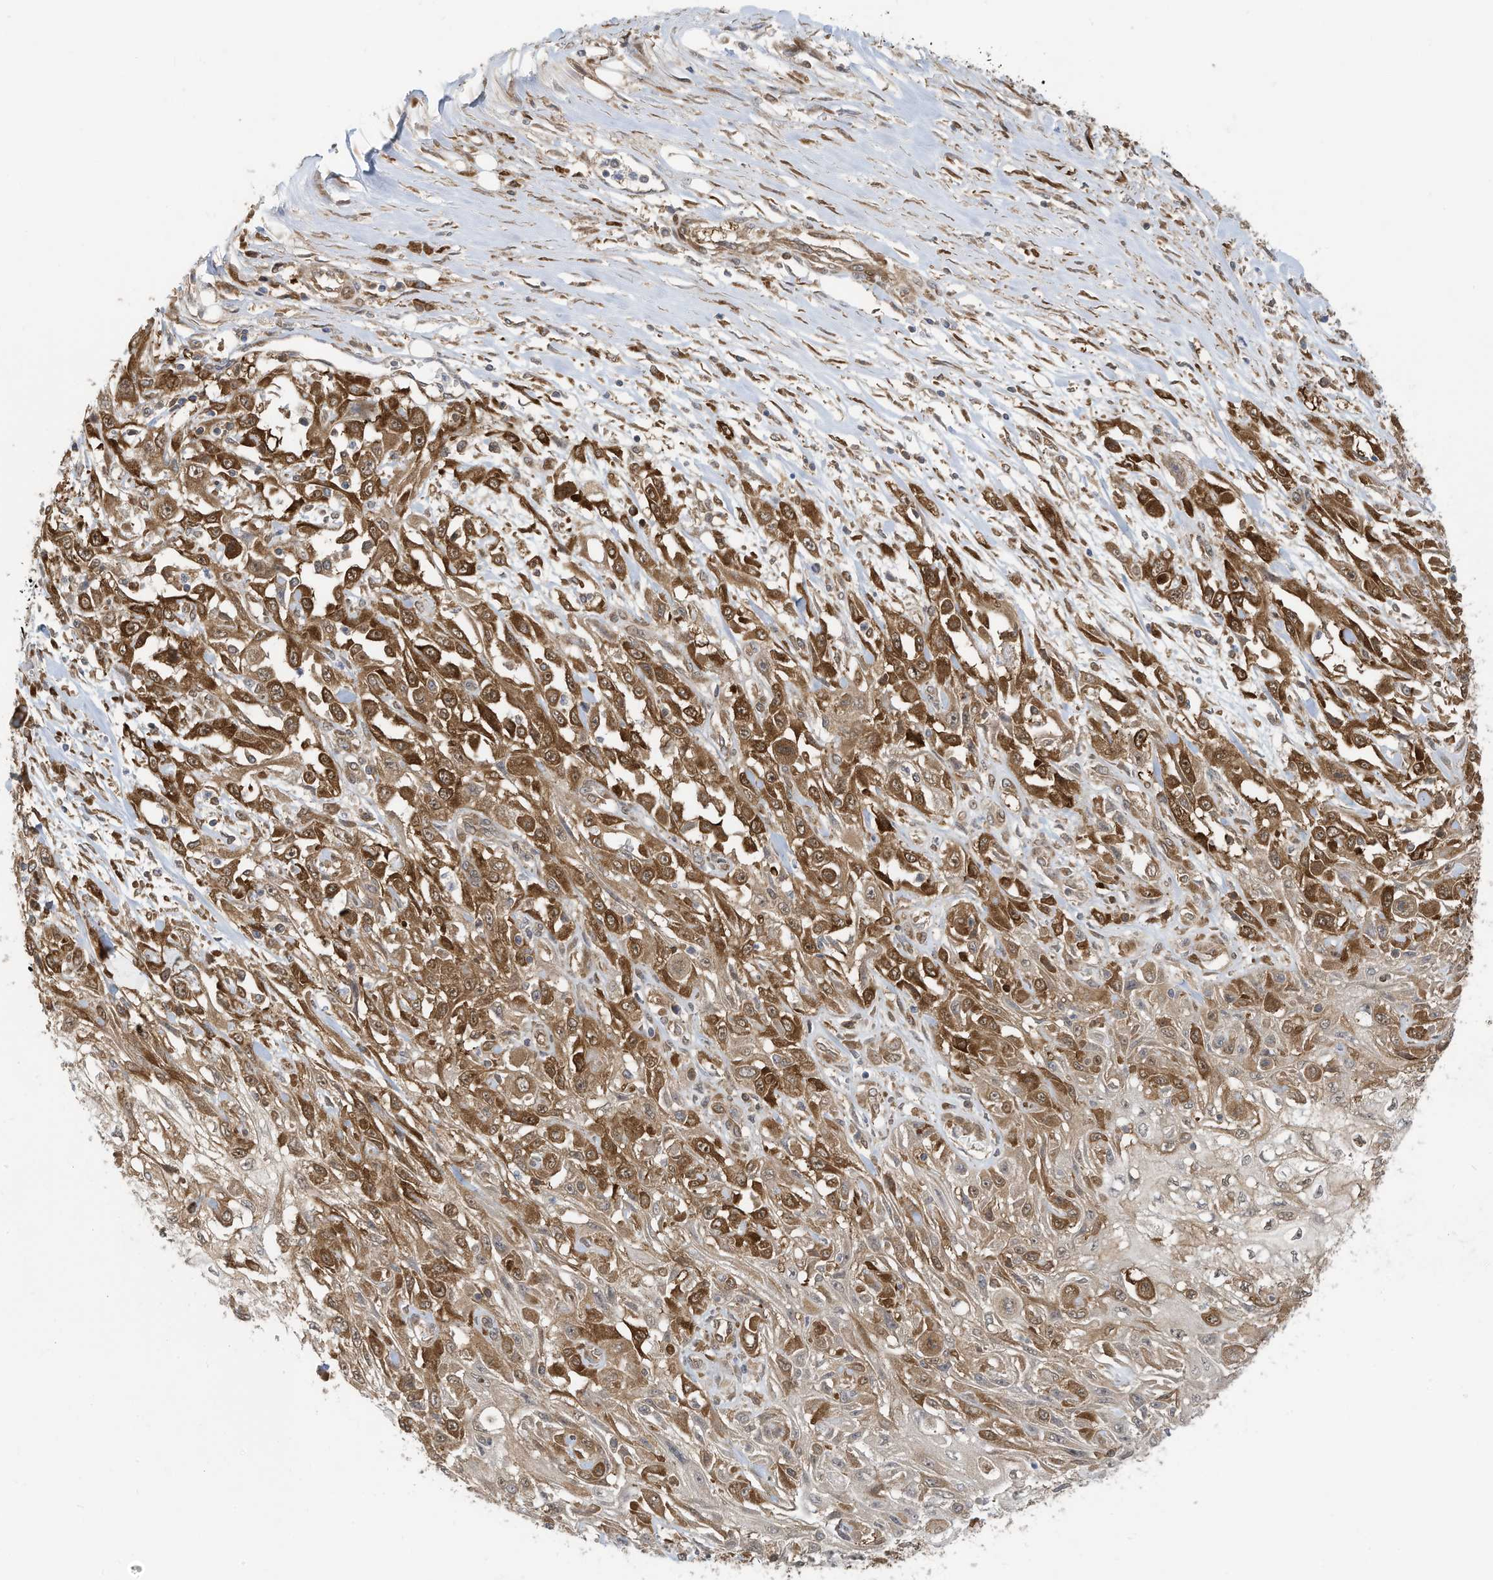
{"staining": {"intensity": "moderate", "quantity": ">75%", "location": "cytoplasmic/membranous"}, "tissue": "skin cancer", "cell_type": "Tumor cells", "image_type": "cancer", "snomed": [{"axis": "morphology", "description": "Squamous cell carcinoma, NOS"}, {"axis": "morphology", "description": "Squamous cell carcinoma, metastatic, NOS"}, {"axis": "topography", "description": "Skin"}, {"axis": "topography", "description": "Lymph node"}], "caption": "High-power microscopy captured an immunohistochemistry (IHC) photomicrograph of metastatic squamous cell carcinoma (skin), revealing moderate cytoplasmic/membranous positivity in about >75% of tumor cells. (DAB IHC with brightfield microscopy, high magnification).", "gene": "USE1", "patient": {"sex": "male", "age": 75}}